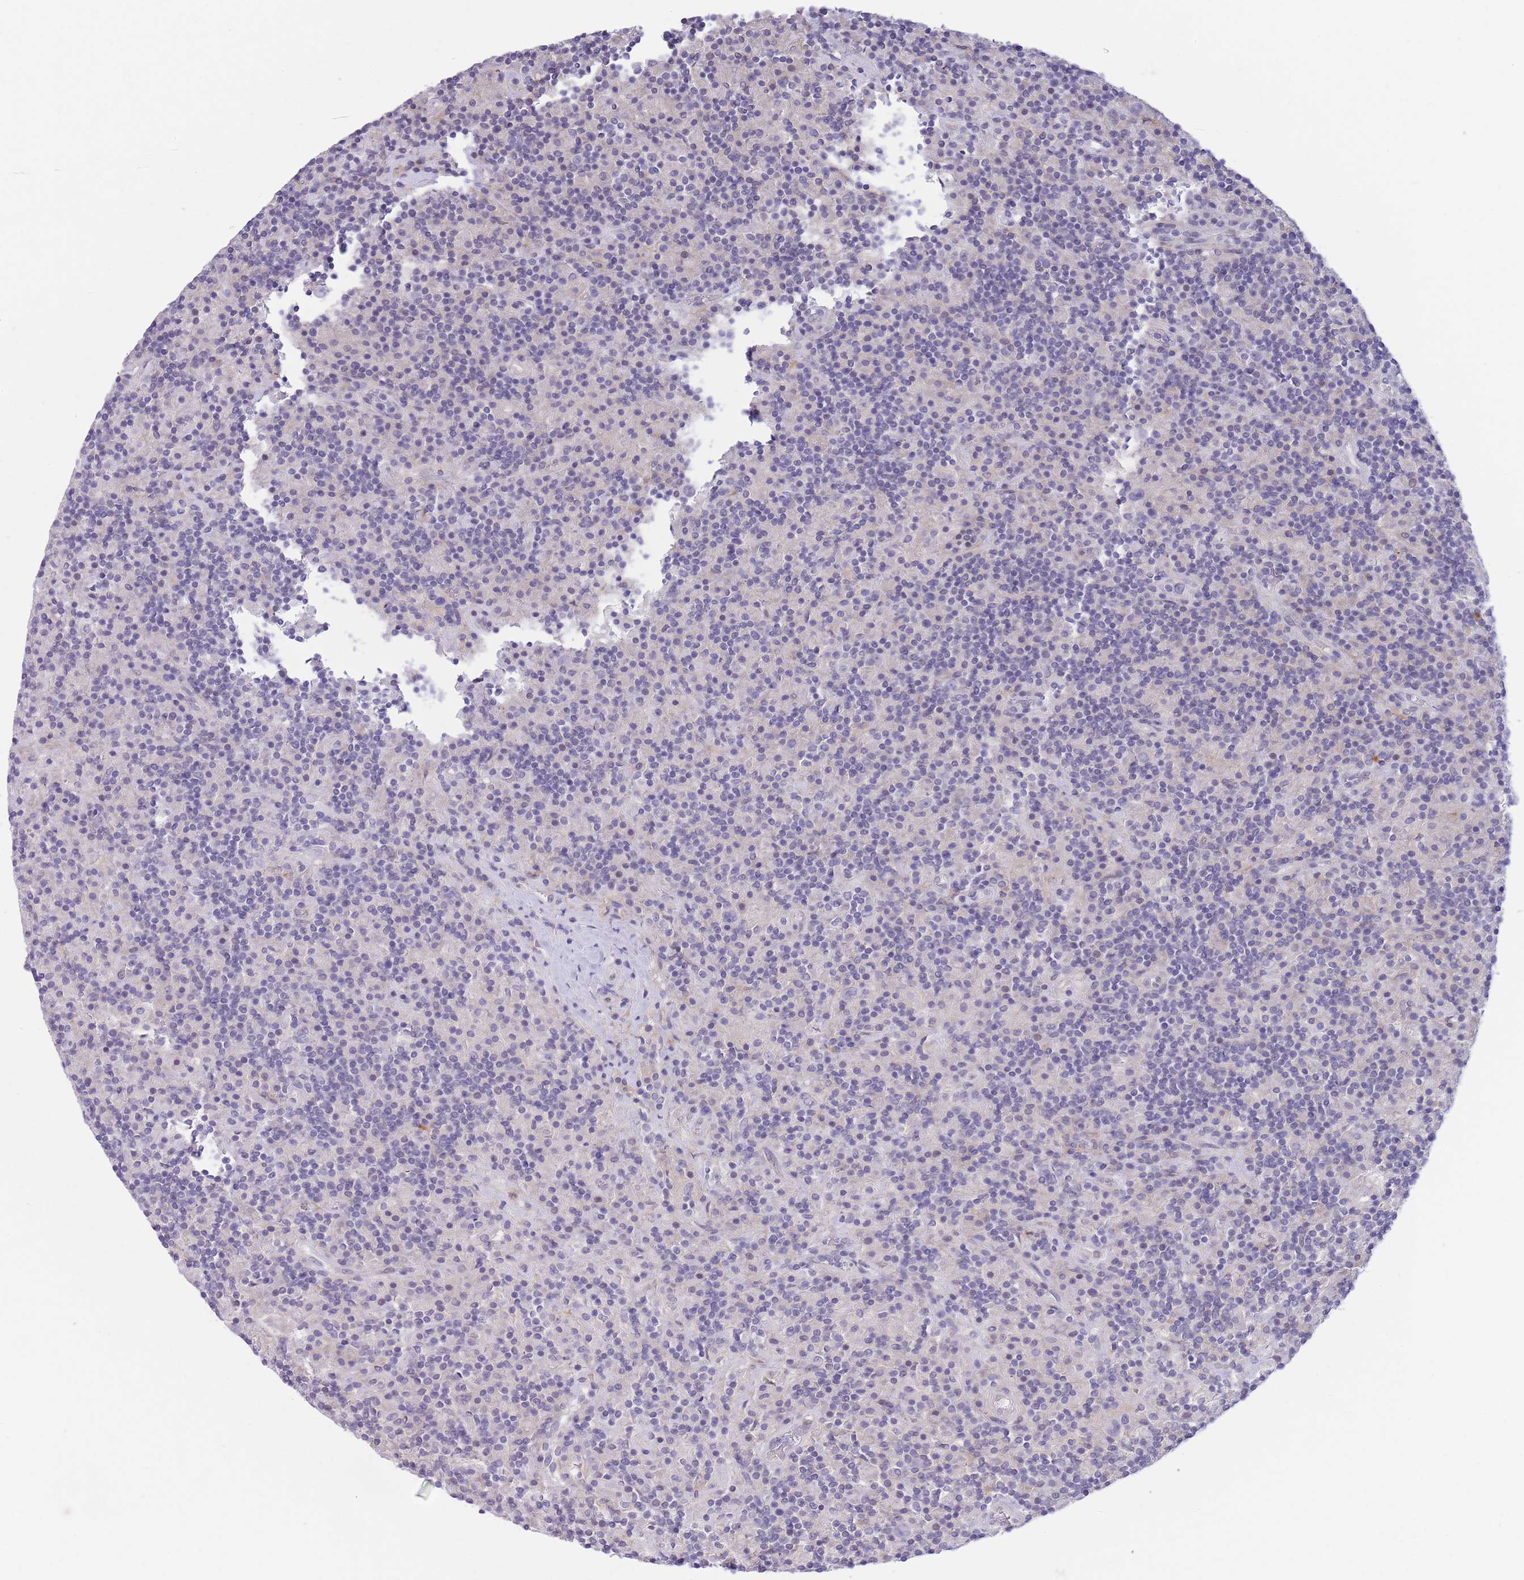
{"staining": {"intensity": "negative", "quantity": "none", "location": "none"}, "tissue": "lymphoma", "cell_type": "Tumor cells", "image_type": "cancer", "snomed": [{"axis": "morphology", "description": "Hodgkin's disease, NOS"}, {"axis": "topography", "description": "Lymph node"}], "caption": "Tumor cells show no significant protein expression in Hodgkin's disease.", "gene": "C9orf152", "patient": {"sex": "male", "age": 70}}